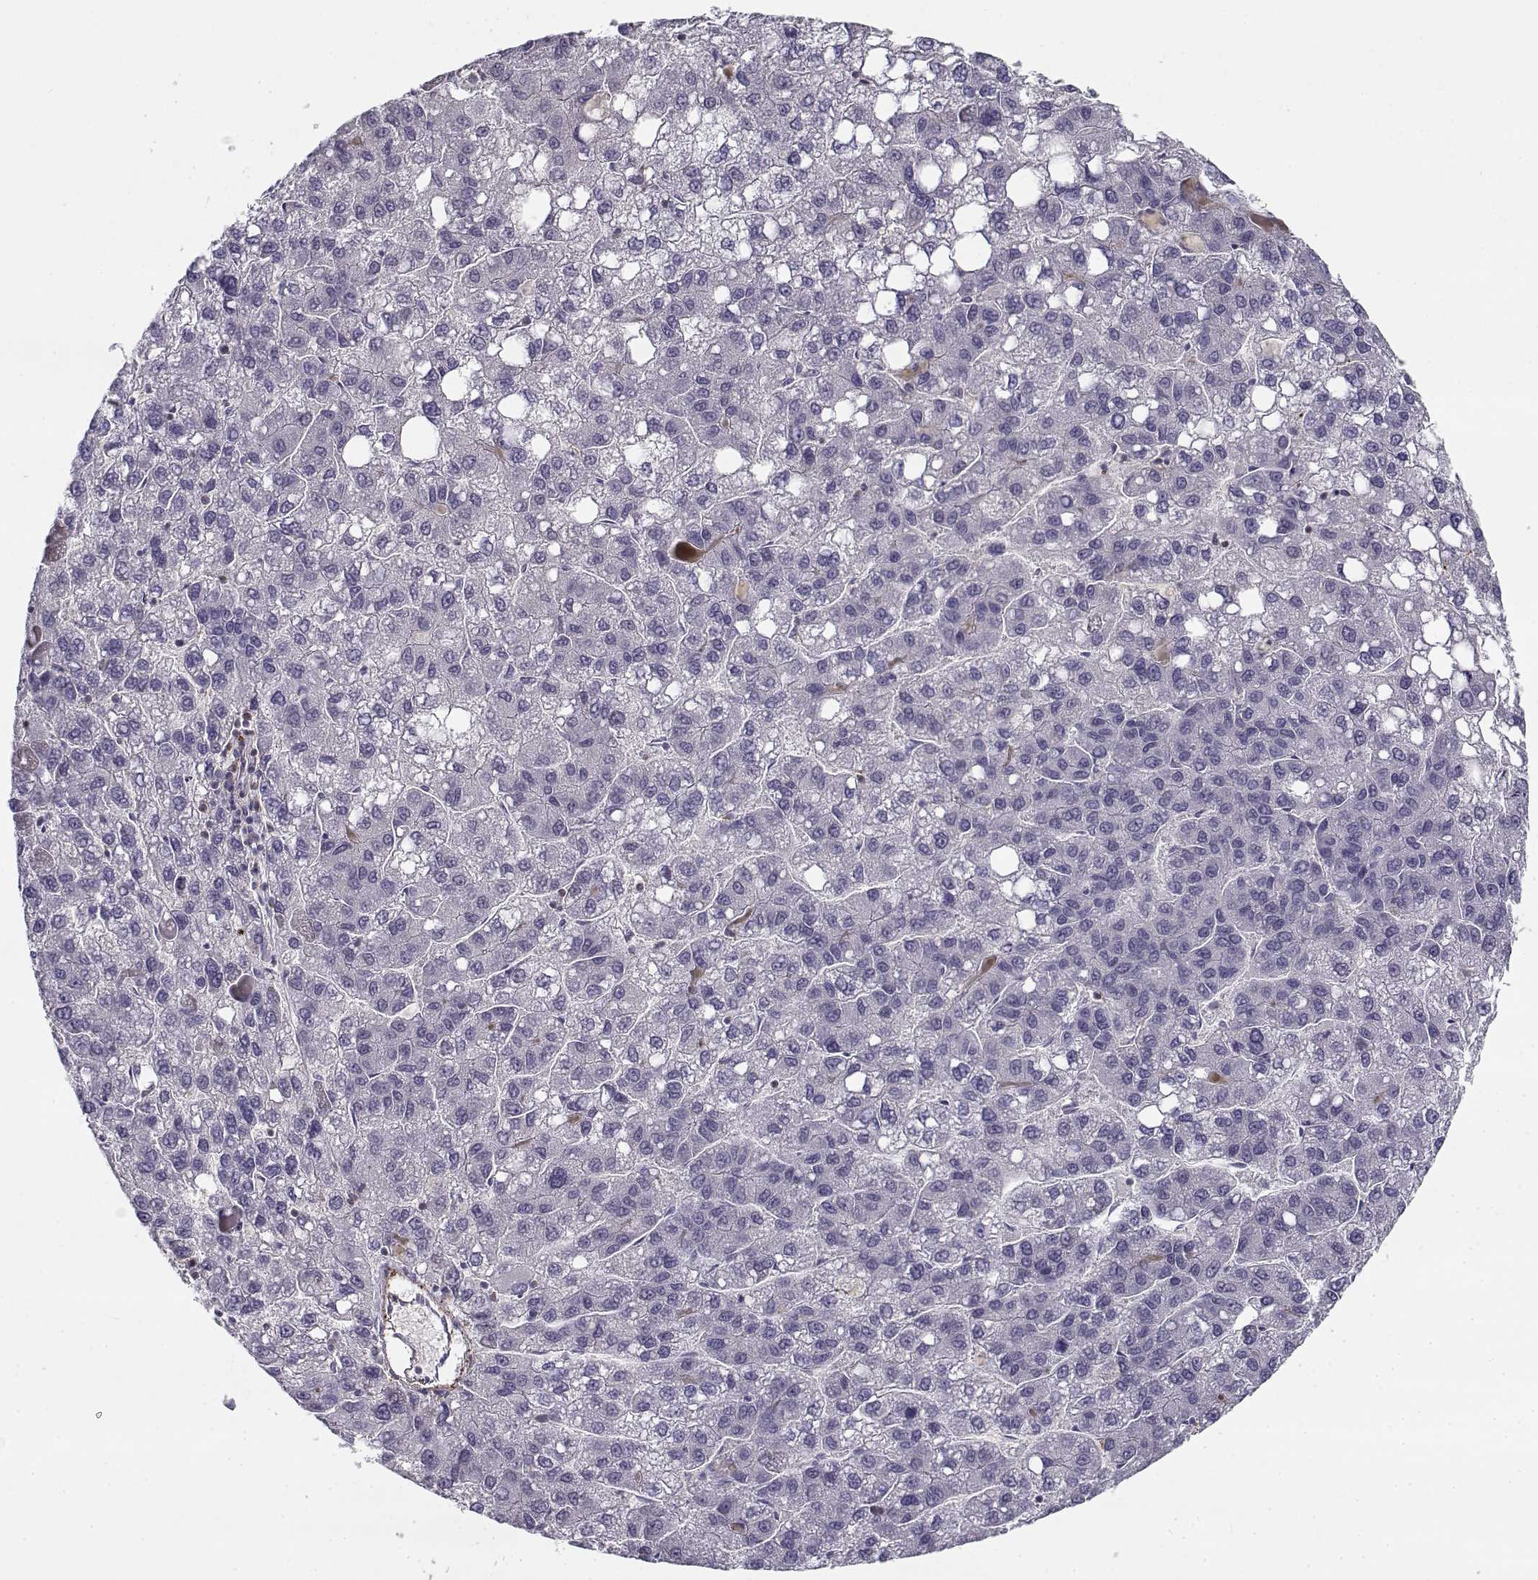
{"staining": {"intensity": "negative", "quantity": "none", "location": "none"}, "tissue": "liver cancer", "cell_type": "Tumor cells", "image_type": "cancer", "snomed": [{"axis": "morphology", "description": "Carcinoma, Hepatocellular, NOS"}, {"axis": "topography", "description": "Liver"}], "caption": "Tumor cells show no significant protein positivity in hepatocellular carcinoma (liver).", "gene": "MYO1A", "patient": {"sex": "female", "age": 82}}